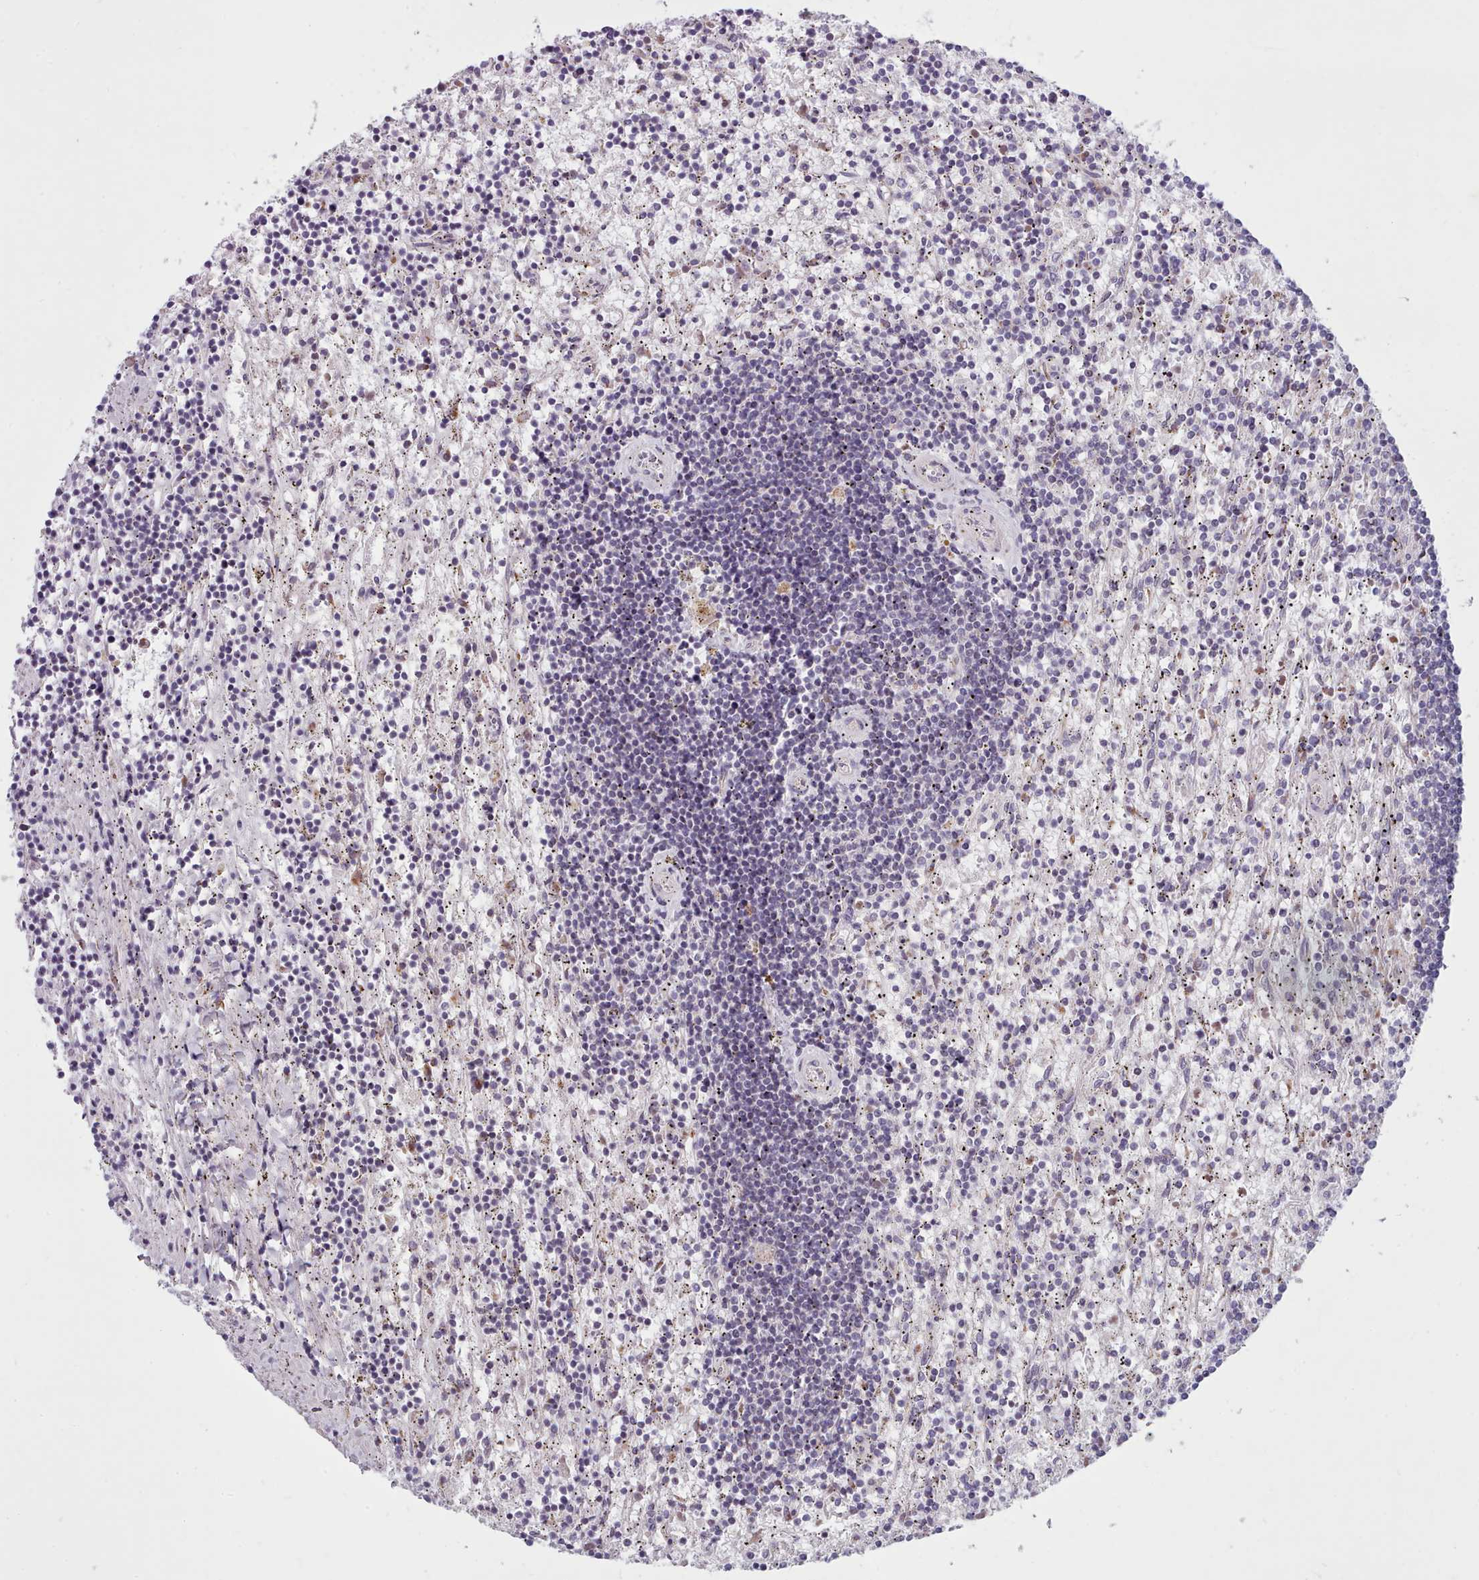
{"staining": {"intensity": "negative", "quantity": "none", "location": "none"}, "tissue": "lymphoma", "cell_type": "Tumor cells", "image_type": "cancer", "snomed": [{"axis": "morphology", "description": "Malignant lymphoma, non-Hodgkin's type, Low grade"}, {"axis": "topography", "description": "Spleen"}], "caption": "This is an immunohistochemistry (IHC) histopathology image of malignant lymphoma, non-Hodgkin's type (low-grade). There is no expression in tumor cells.", "gene": "SLC52A3", "patient": {"sex": "male", "age": 76}}